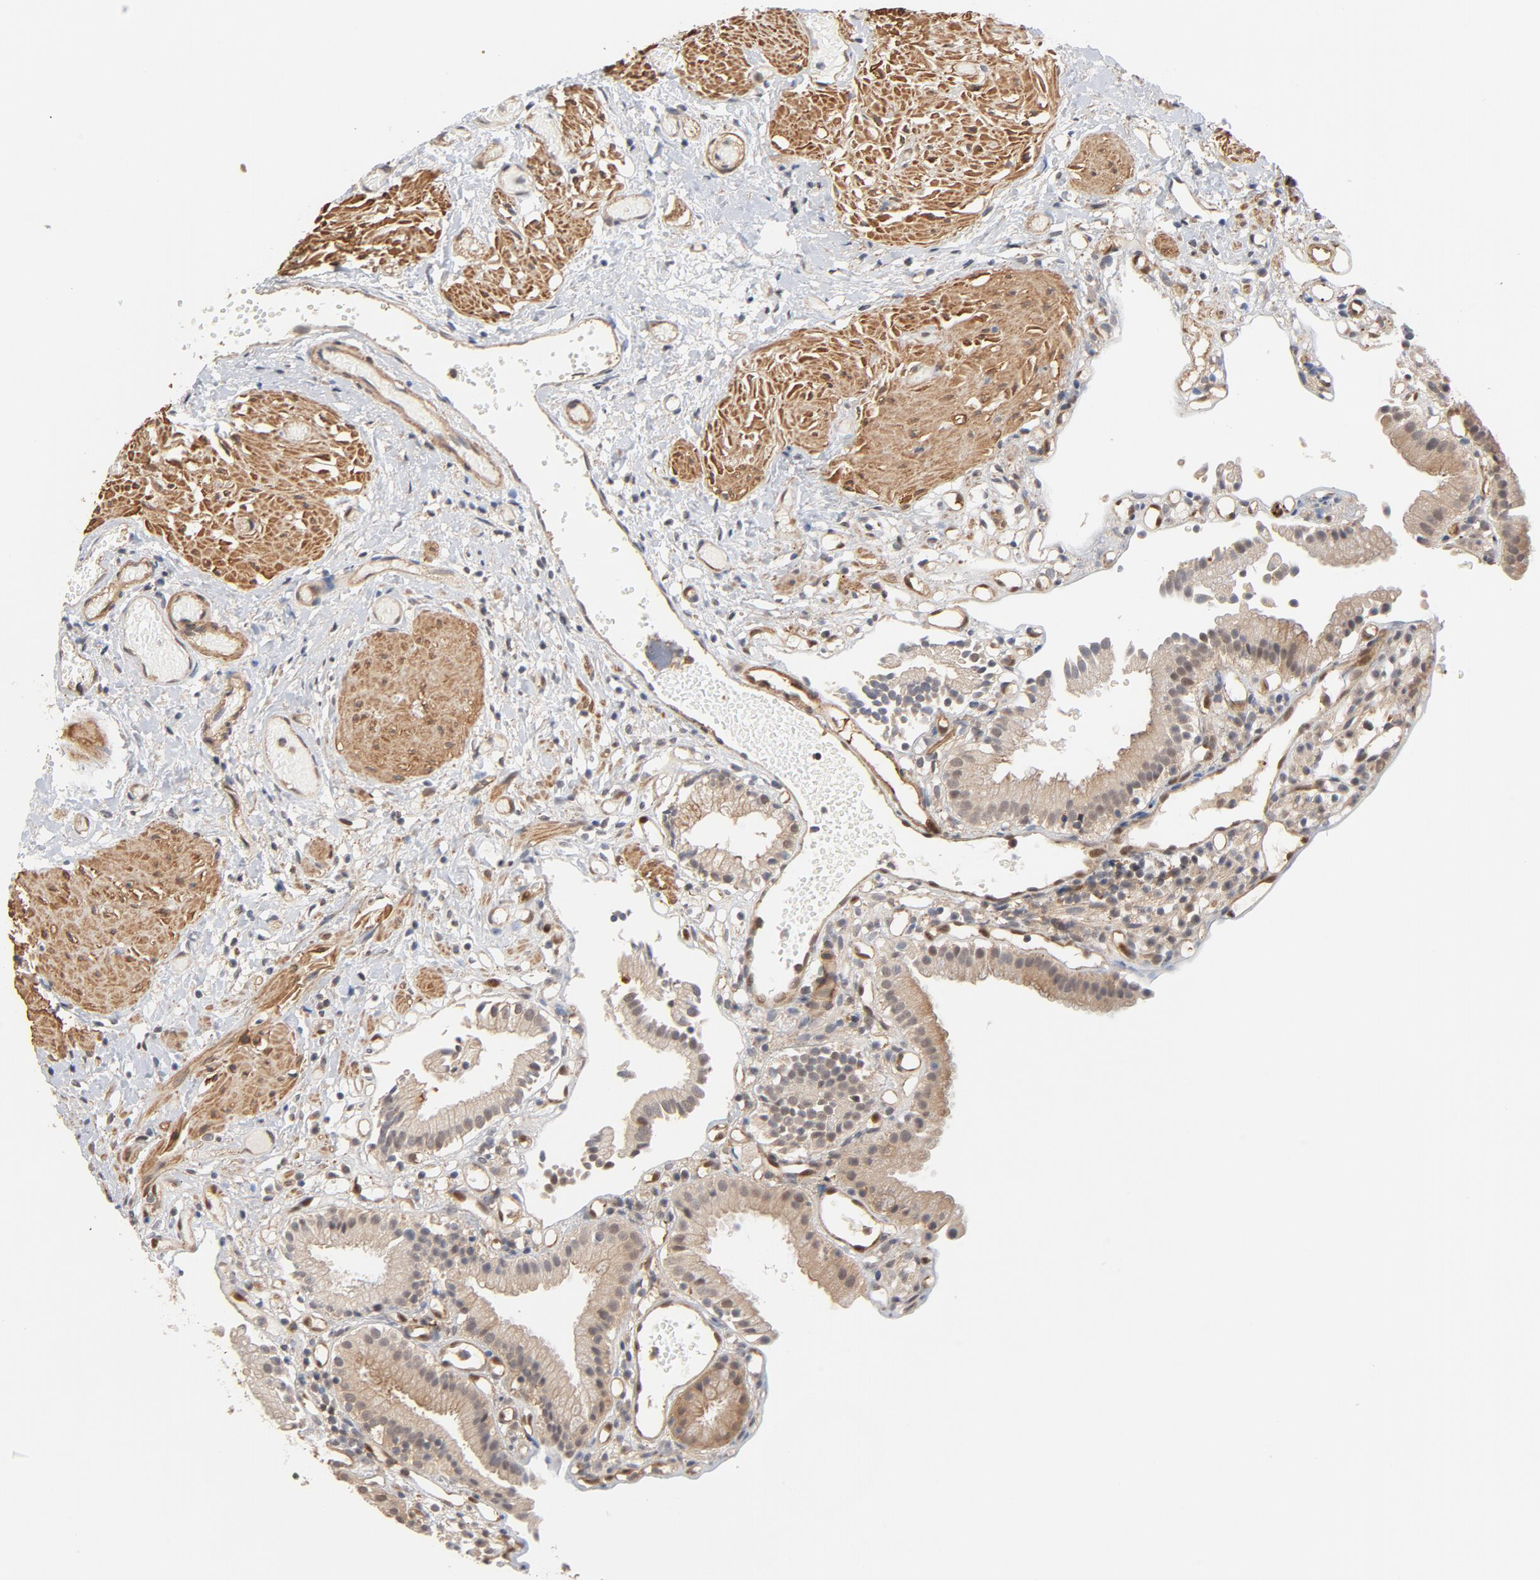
{"staining": {"intensity": "moderate", "quantity": ">75%", "location": "cytoplasmic/membranous,nuclear"}, "tissue": "gallbladder", "cell_type": "Glandular cells", "image_type": "normal", "snomed": [{"axis": "morphology", "description": "Normal tissue, NOS"}, {"axis": "topography", "description": "Gallbladder"}], "caption": "A high-resolution photomicrograph shows immunohistochemistry staining of normal gallbladder, which shows moderate cytoplasmic/membranous,nuclear positivity in approximately >75% of glandular cells. Immunohistochemistry (ihc) stains the protein in brown and the nuclei are stained blue.", "gene": "CDC37", "patient": {"sex": "male", "age": 65}}